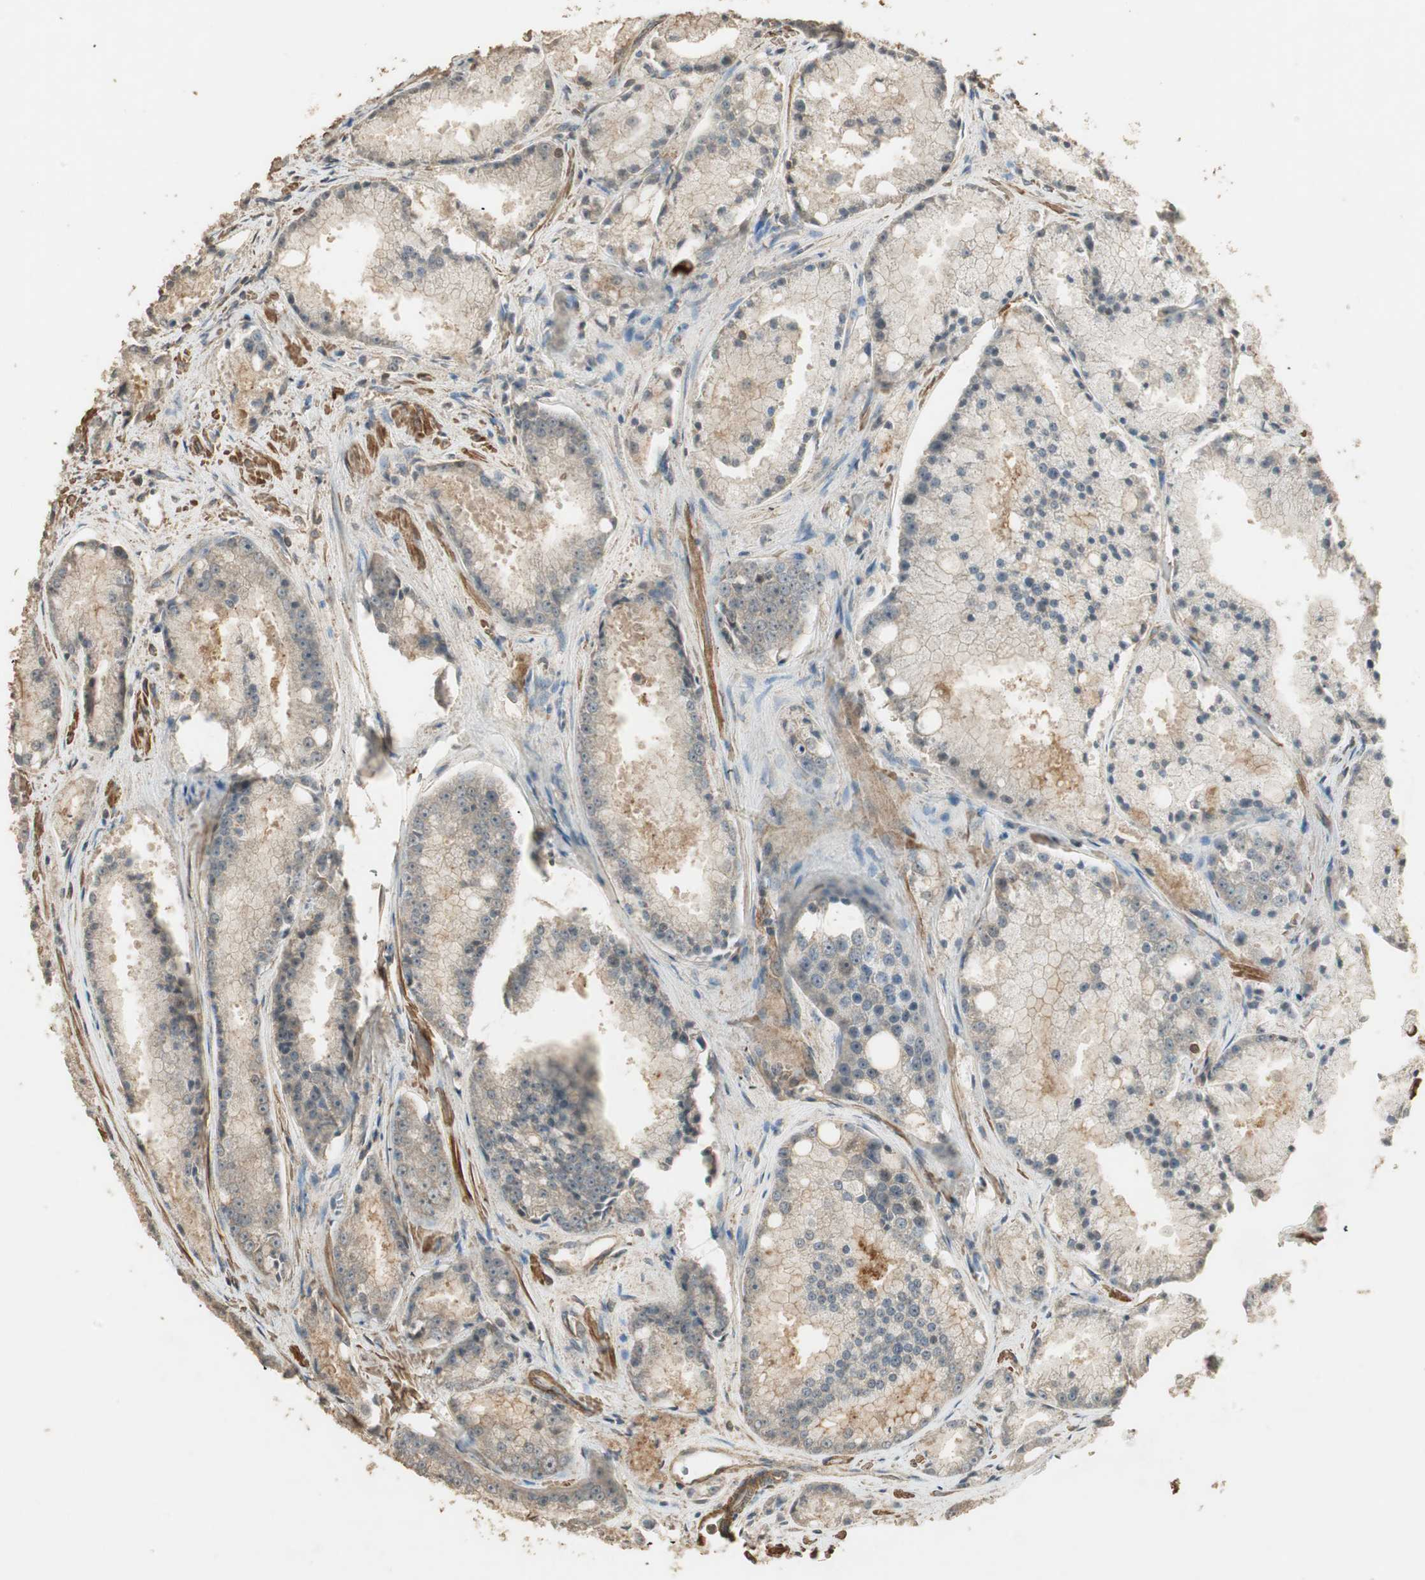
{"staining": {"intensity": "moderate", "quantity": "<25%", "location": "cytoplasmic/membranous"}, "tissue": "prostate cancer", "cell_type": "Tumor cells", "image_type": "cancer", "snomed": [{"axis": "morphology", "description": "Adenocarcinoma, Low grade"}, {"axis": "topography", "description": "Prostate"}], "caption": "Brown immunohistochemical staining in prostate cancer (low-grade adenocarcinoma) demonstrates moderate cytoplasmic/membranous positivity in about <25% of tumor cells.", "gene": "USP2", "patient": {"sex": "male", "age": 64}}